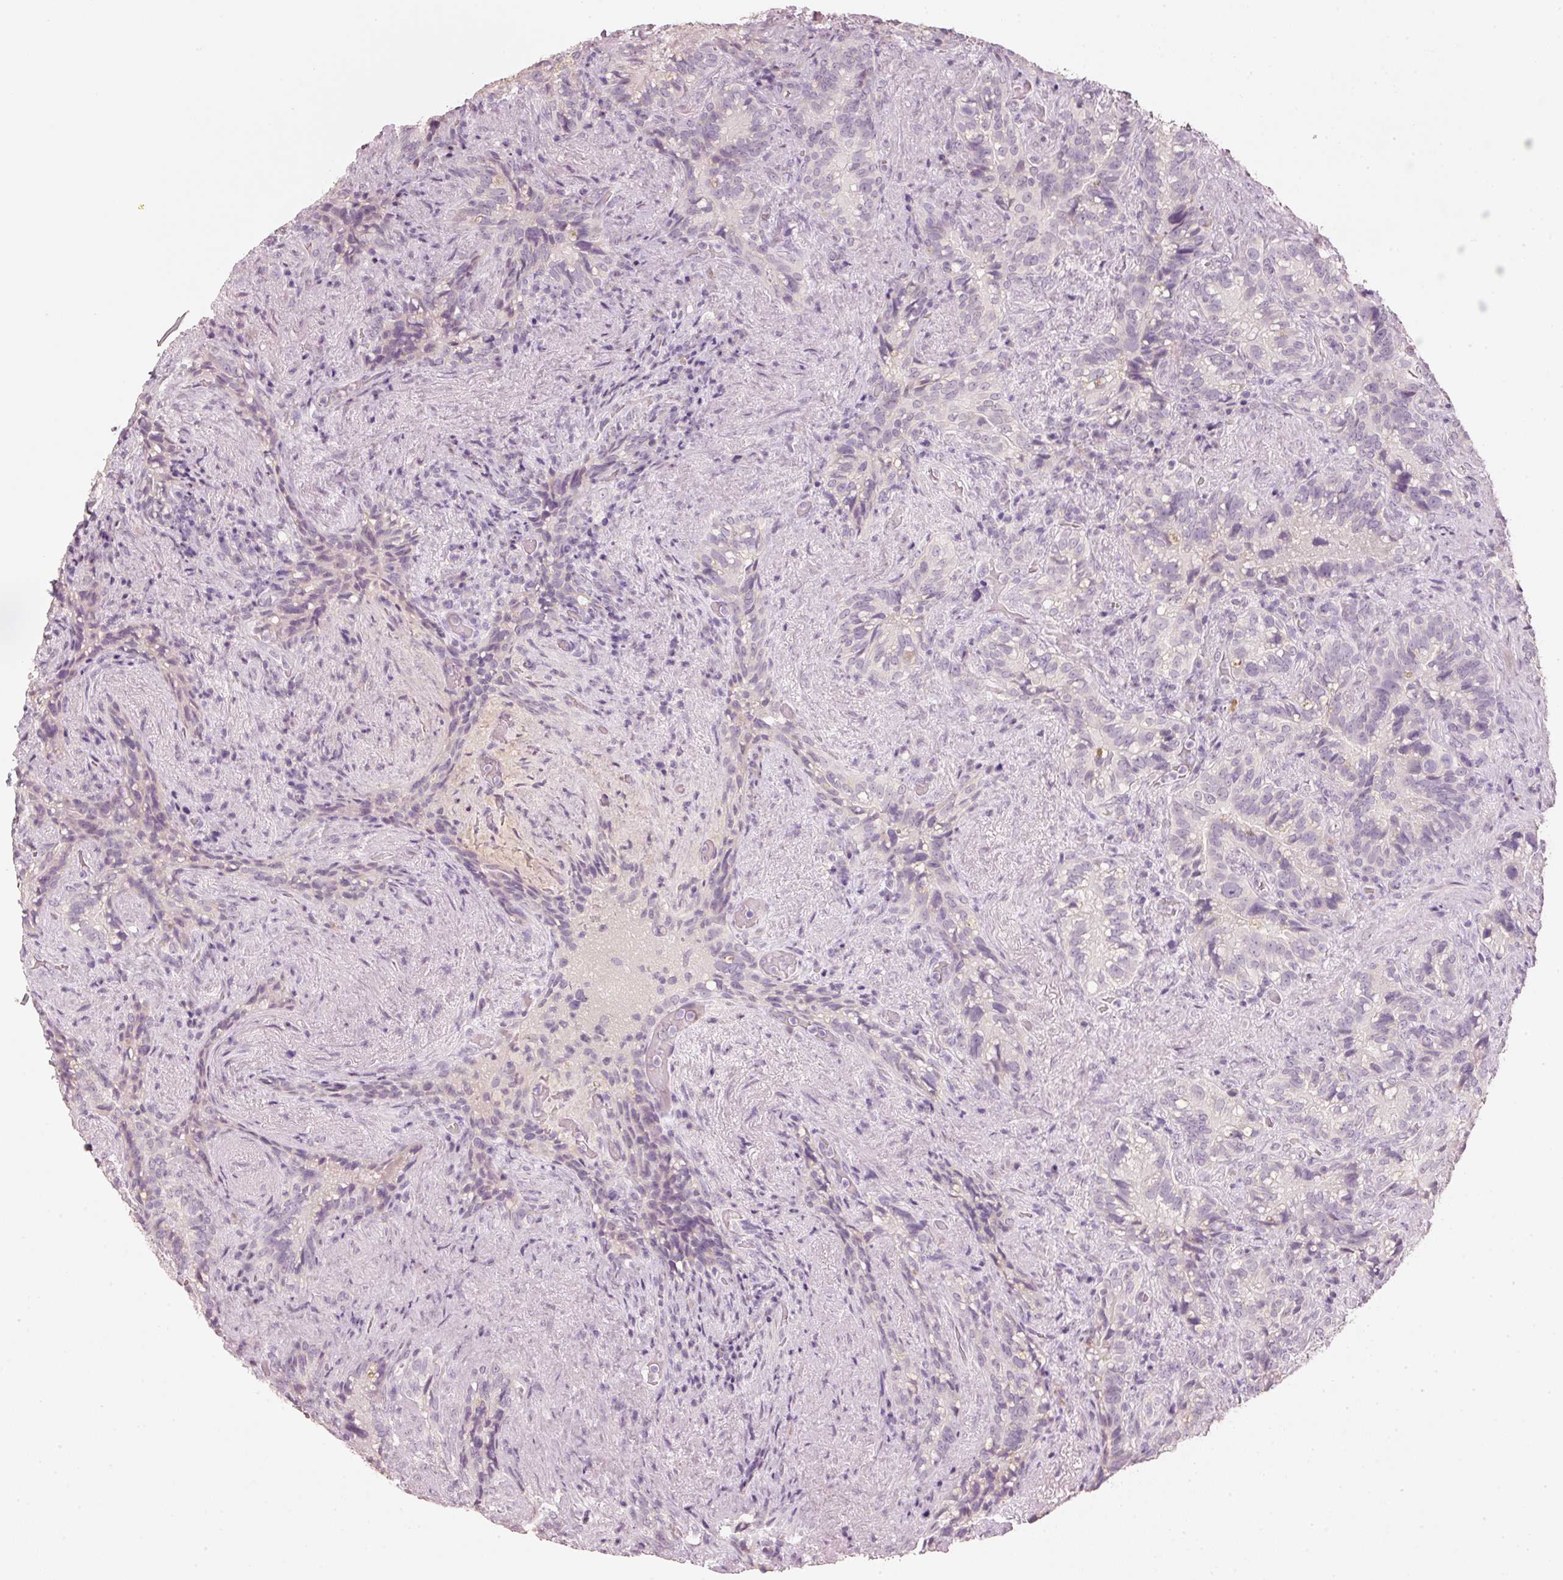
{"staining": {"intensity": "negative", "quantity": "none", "location": "none"}, "tissue": "seminal vesicle", "cell_type": "Glandular cells", "image_type": "normal", "snomed": [{"axis": "morphology", "description": "Normal tissue, NOS"}, {"axis": "topography", "description": "Seminal veicle"}], "caption": "An IHC photomicrograph of normal seminal vesicle is shown. There is no staining in glandular cells of seminal vesicle.", "gene": "STEAP1", "patient": {"sex": "male", "age": 68}}